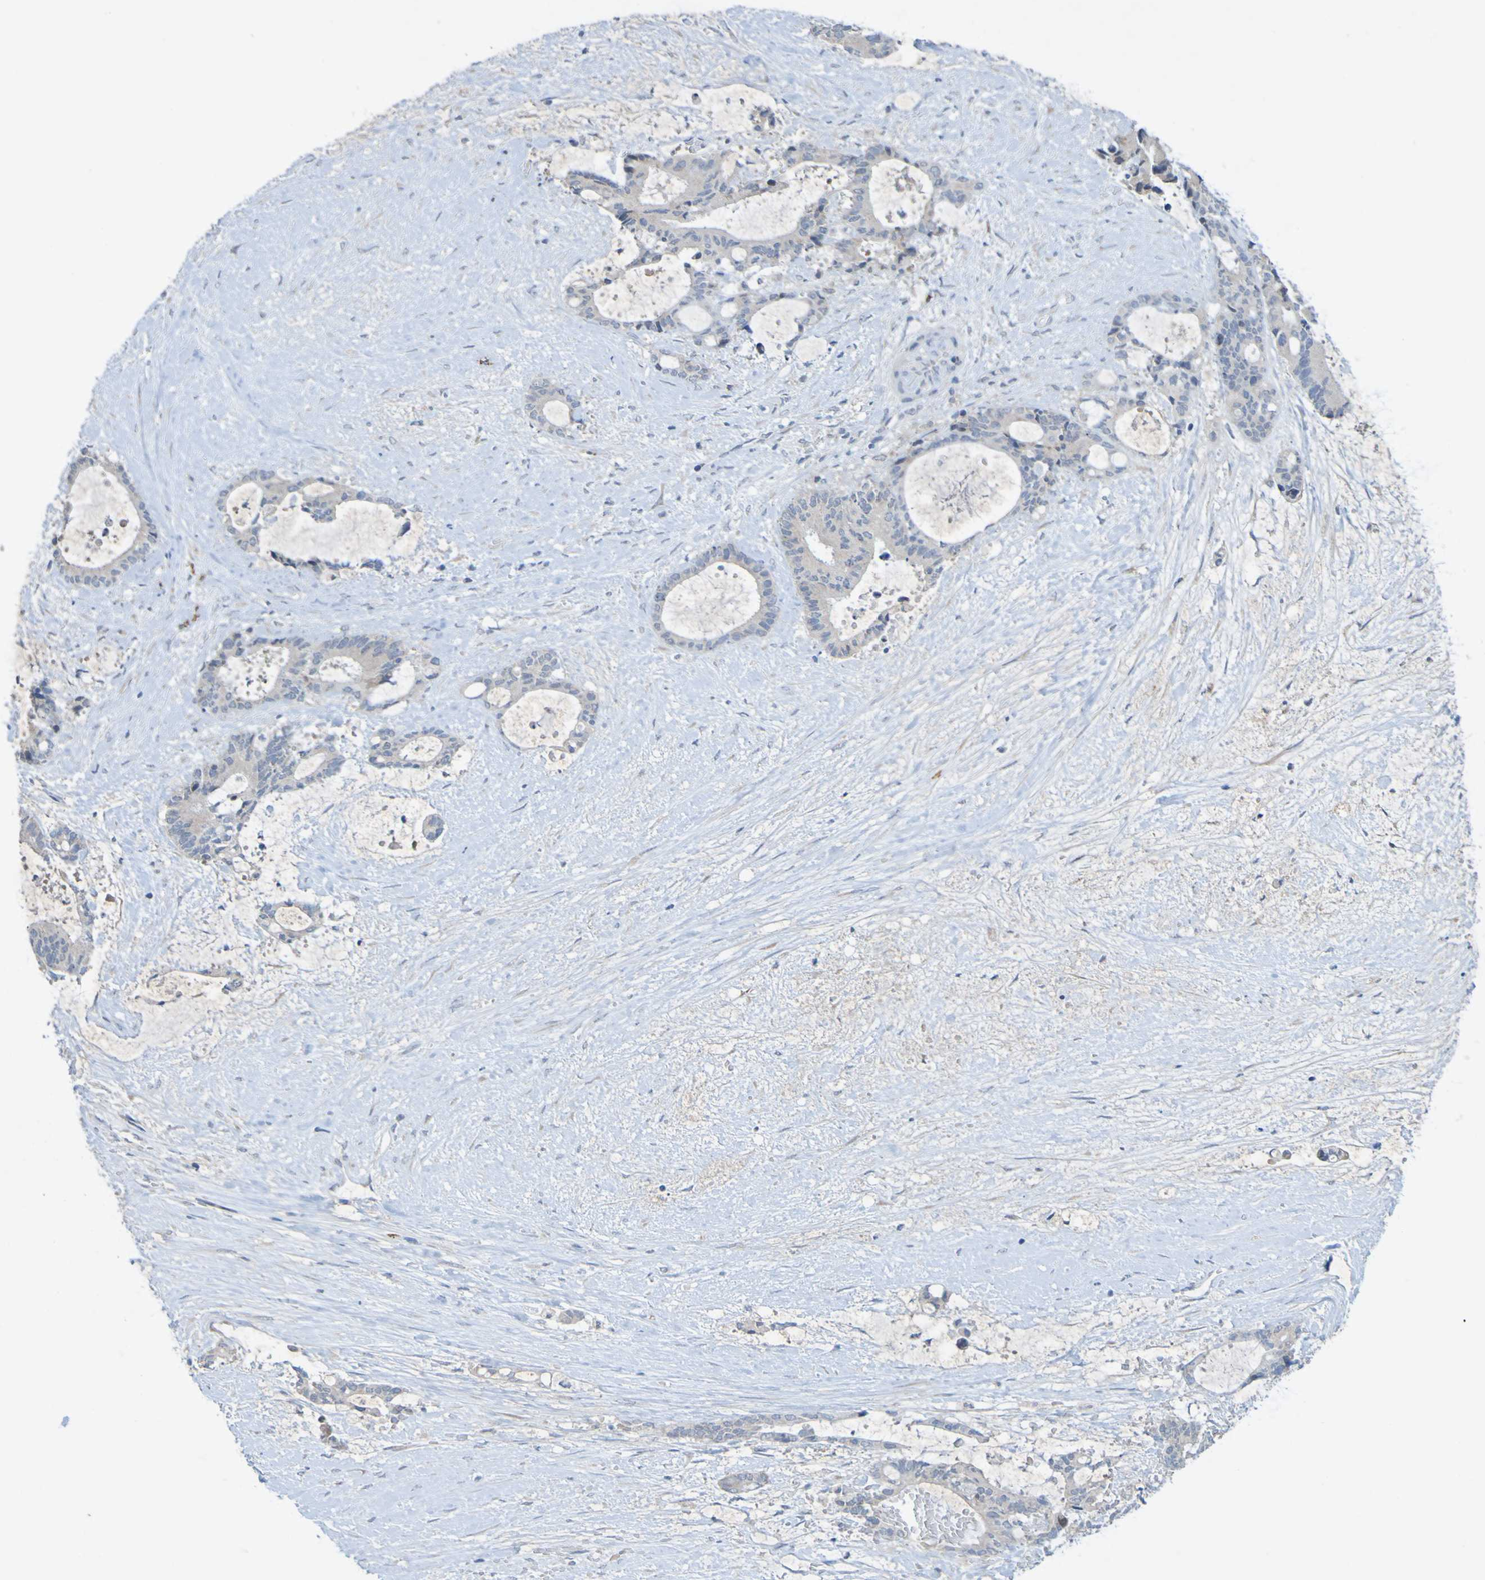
{"staining": {"intensity": "weak", "quantity": "<25%", "location": "cytoplasmic/membranous"}, "tissue": "liver cancer", "cell_type": "Tumor cells", "image_type": "cancer", "snomed": [{"axis": "morphology", "description": "Normal tissue, NOS"}, {"axis": "morphology", "description": "Cholangiocarcinoma"}, {"axis": "topography", "description": "Liver"}, {"axis": "topography", "description": "Peripheral nerve tissue"}], "caption": "Liver cancer (cholangiocarcinoma) was stained to show a protein in brown. There is no significant staining in tumor cells.", "gene": "LILRB5", "patient": {"sex": "female", "age": 73}}